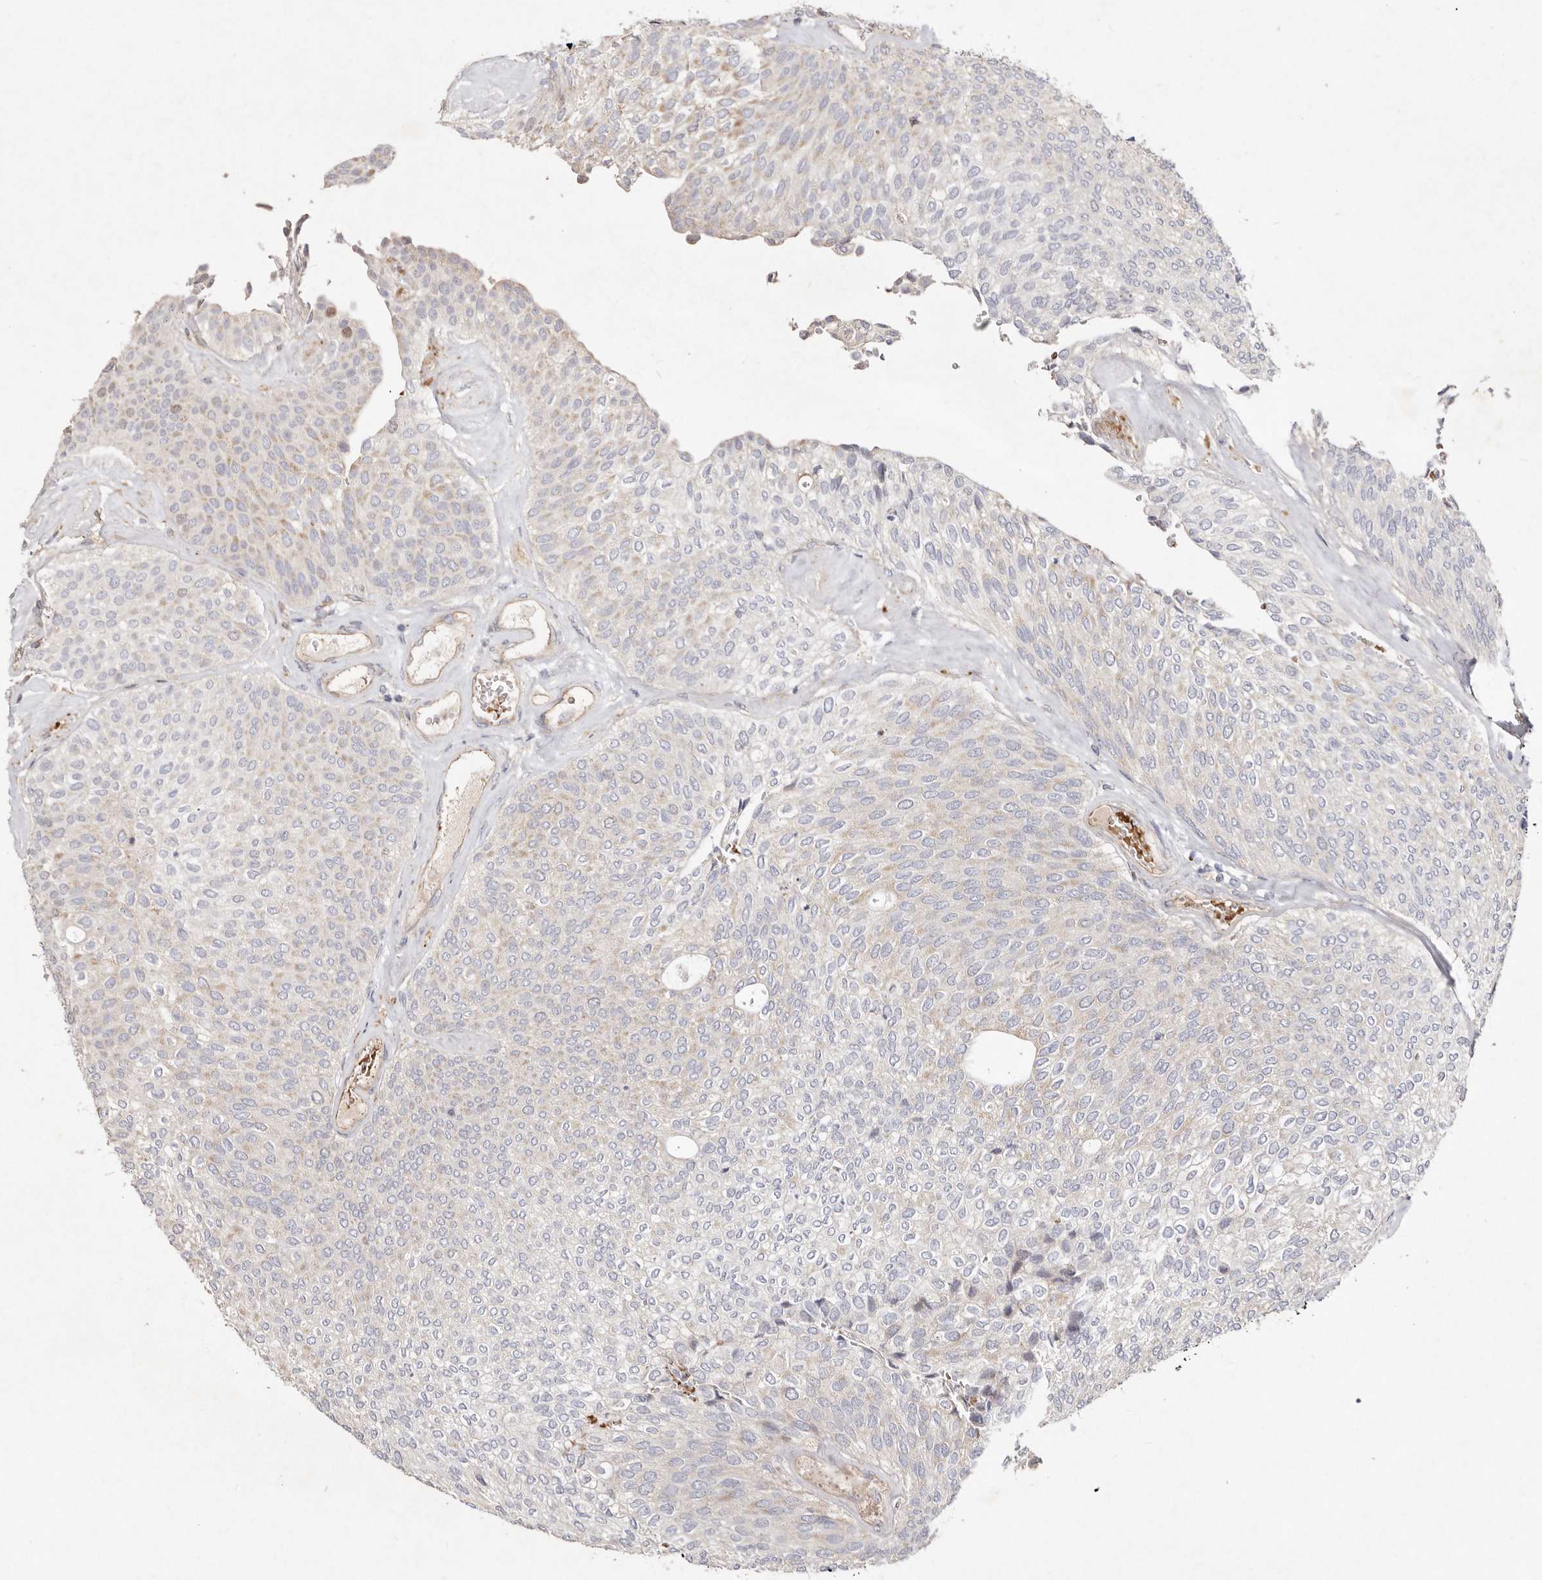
{"staining": {"intensity": "weak", "quantity": "<25%", "location": "cytoplasmic/membranous"}, "tissue": "urothelial cancer", "cell_type": "Tumor cells", "image_type": "cancer", "snomed": [{"axis": "morphology", "description": "Urothelial carcinoma, Low grade"}, {"axis": "topography", "description": "Urinary bladder"}], "caption": "Immunohistochemistry (IHC) photomicrograph of neoplastic tissue: human urothelial cancer stained with DAB reveals no significant protein expression in tumor cells.", "gene": "SLC25A20", "patient": {"sex": "female", "age": 79}}